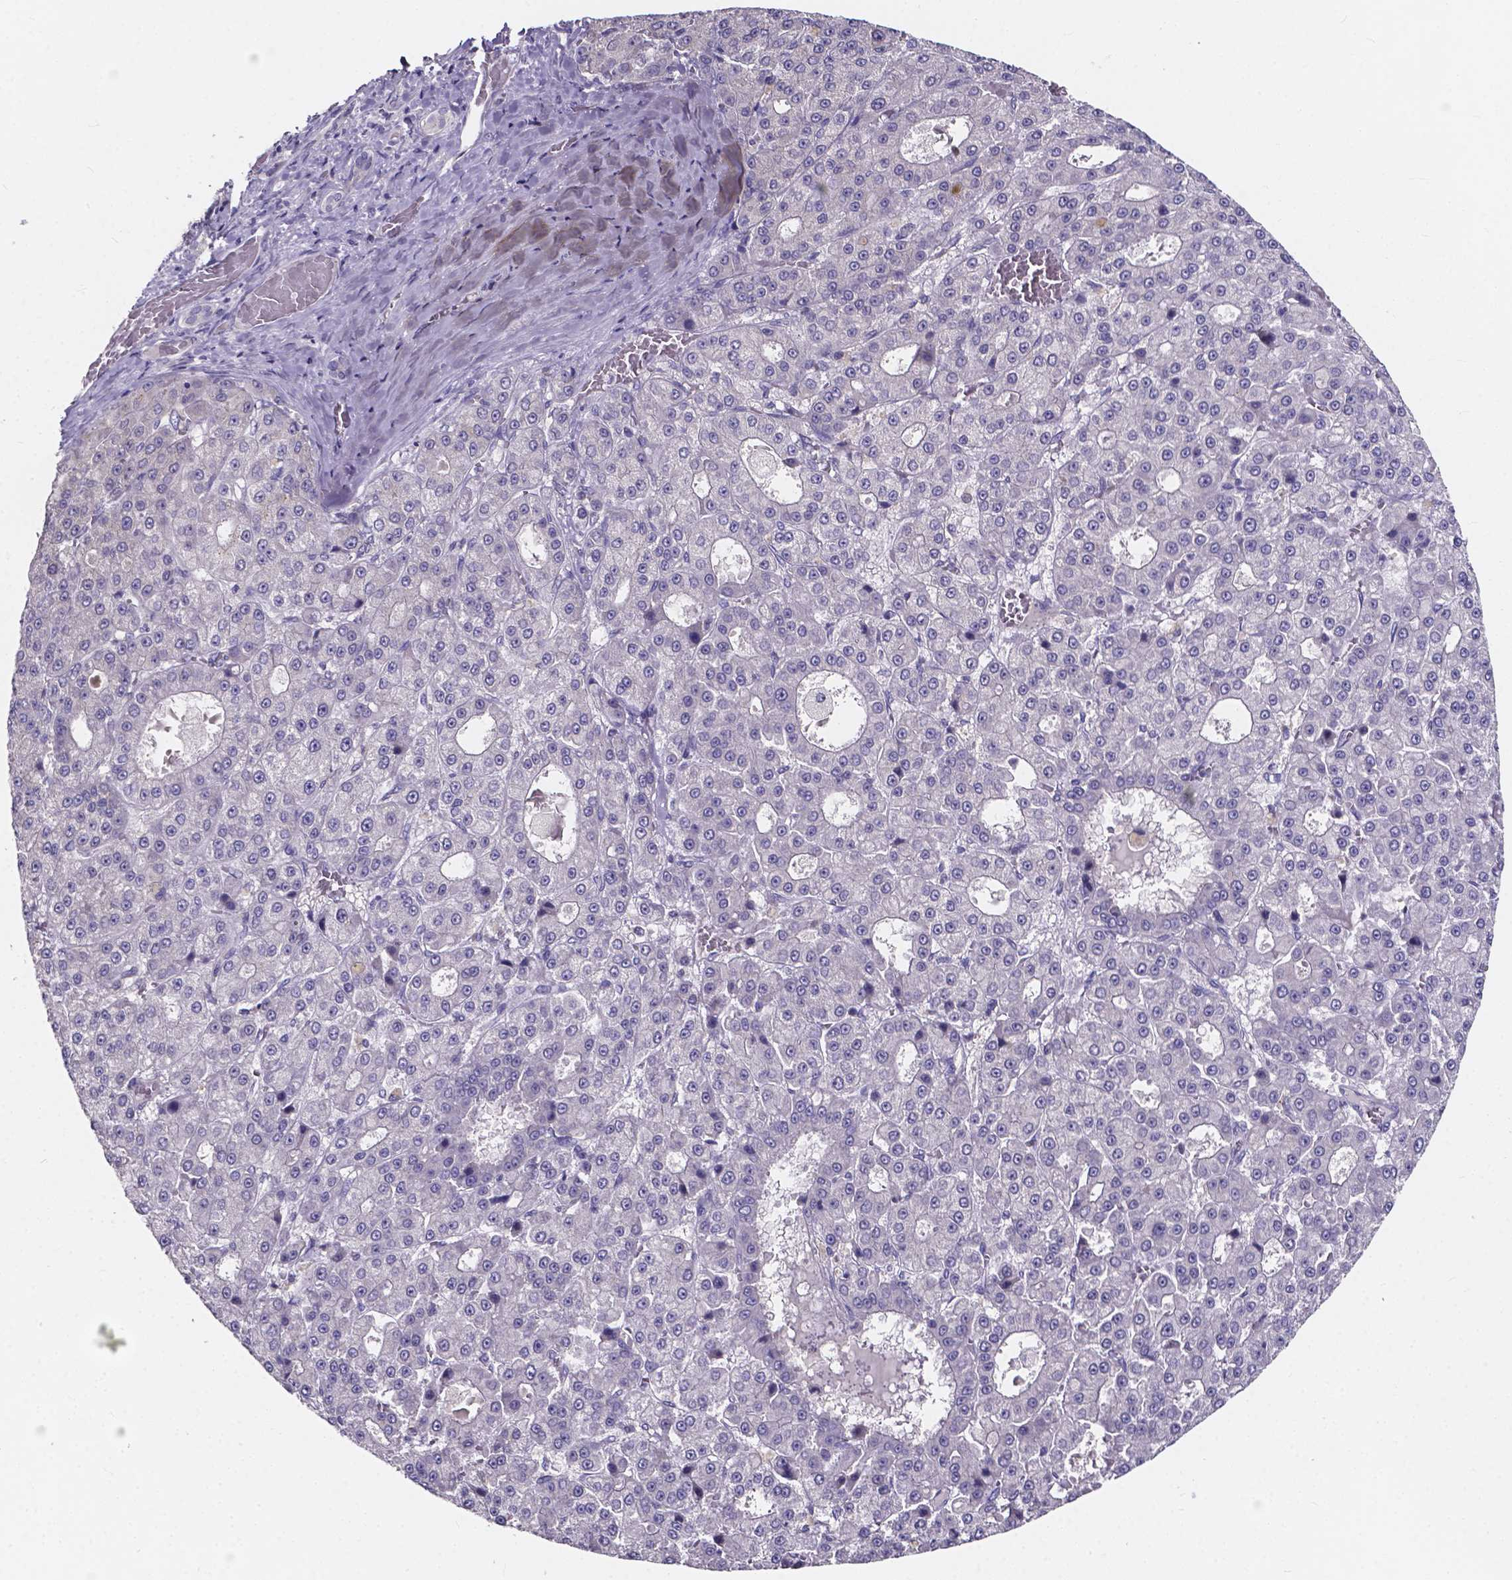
{"staining": {"intensity": "negative", "quantity": "none", "location": "none"}, "tissue": "liver cancer", "cell_type": "Tumor cells", "image_type": "cancer", "snomed": [{"axis": "morphology", "description": "Carcinoma, Hepatocellular, NOS"}, {"axis": "topography", "description": "Liver"}], "caption": "Human liver cancer stained for a protein using immunohistochemistry (IHC) displays no positivity in tumor cells.", "gene": "SPOCD1", "patient": {"sex": "male", "age": 70}}